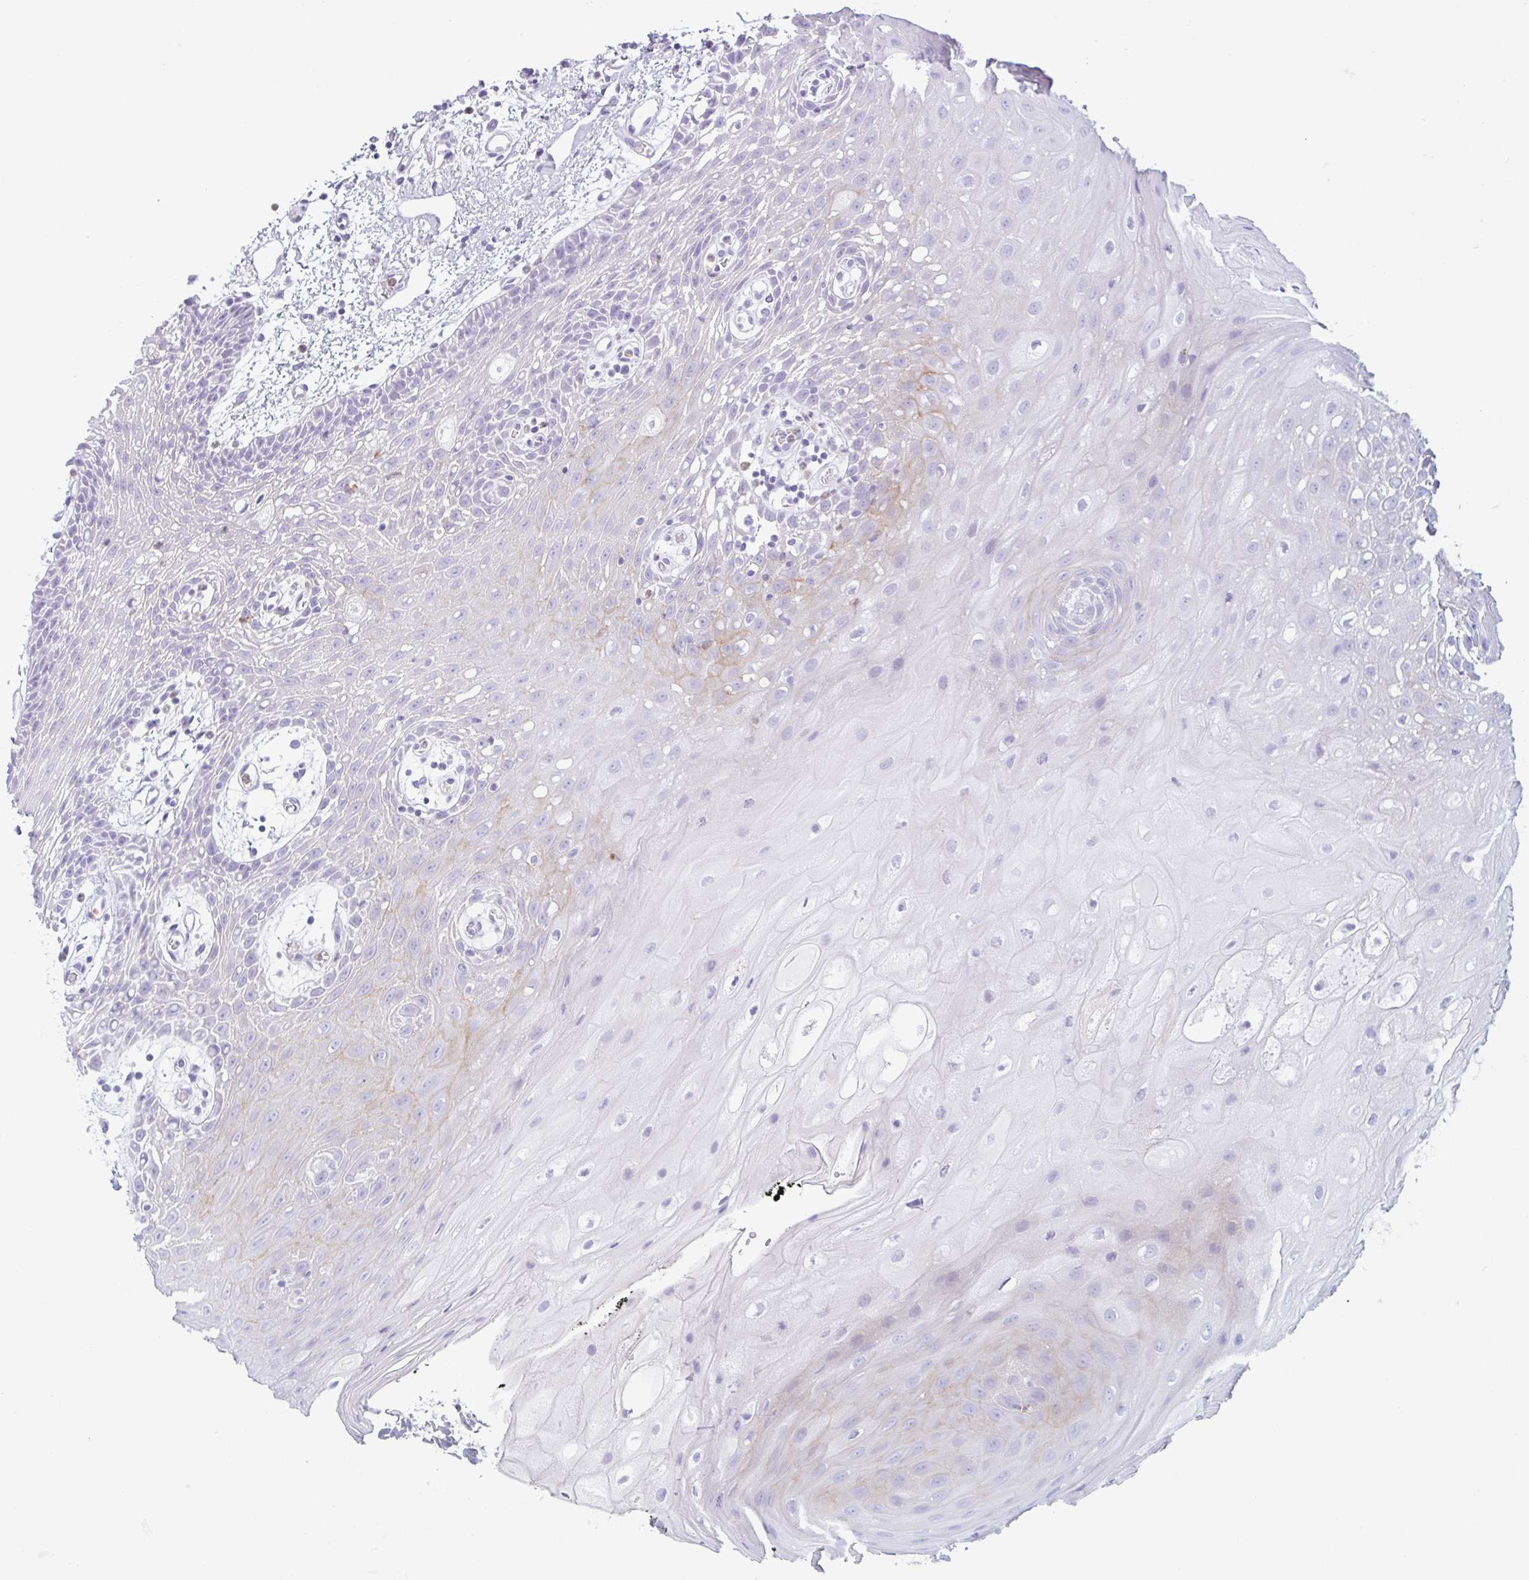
{"staining": {"intensity": "weak", "quantity": "<25%", "location": "cytoplasmic/membranous"}, "tissue": "oral mucosa", "cell_type": "Squamous epithelial cells", "image_type": "normal", "snomed": [{"axis": "morphology", "description": "Normal tissue, NOS"}, {"axis": "topography", "description": "Oral tissue"}], "caption": "Squamous epithelial cells show no significant protein expression in normal oral mucosa. (Immunohistochemistry, brightfield microscopy, high magnification).", "gene": "DTWD2", "patient": {"sex": "female", "age": 59}}